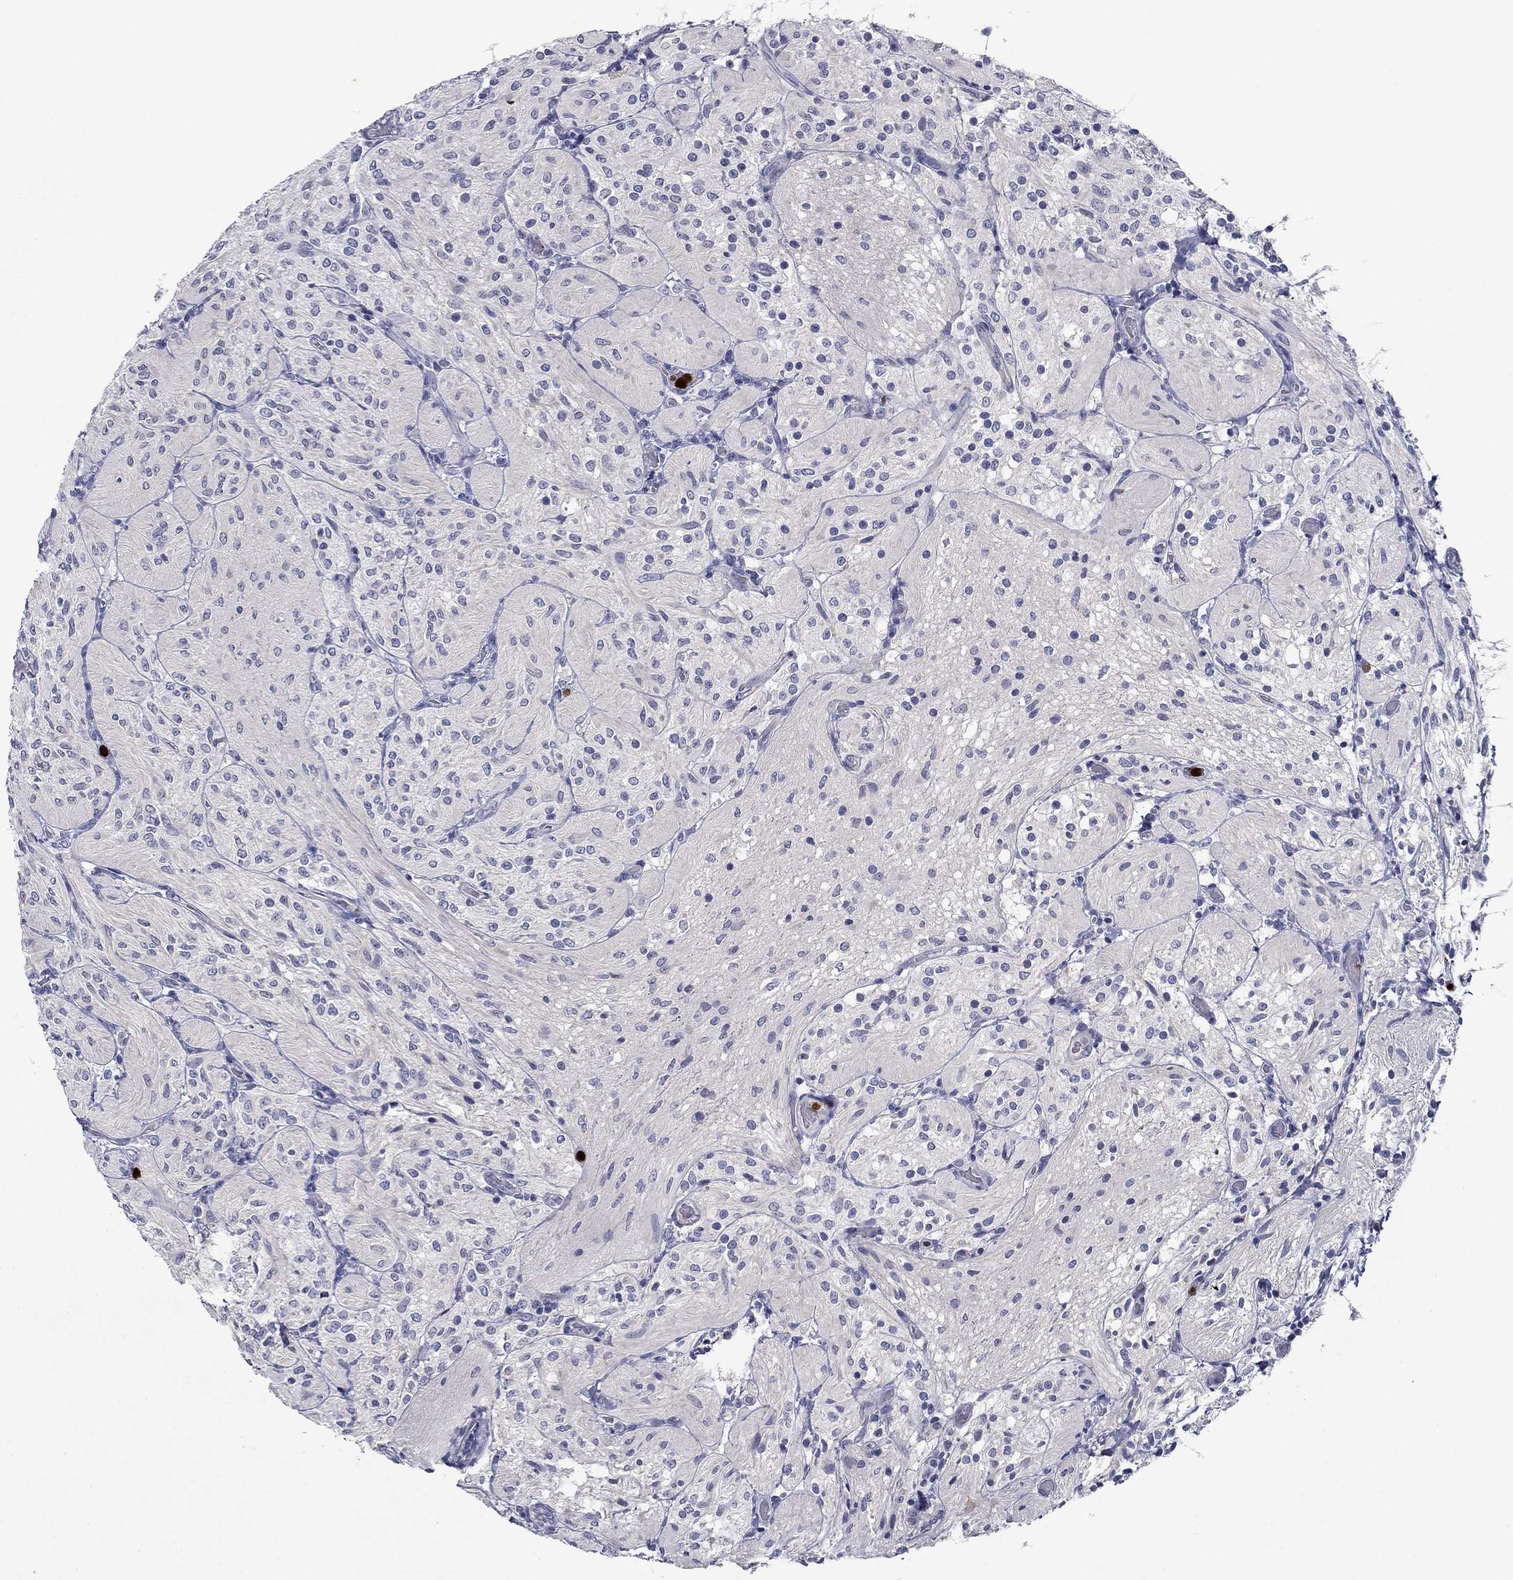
{"staining": {"intensity": "negative", "quantity": "none", "location": "none"}, "tissue": "glioma", "cell_type": "Tumor cells", "image_type": "cancer", "snomed": [{"axis": "morphology", "description": "Glioma, malignant, Low grade"}, {"axis": "topography", "description": "Brain"}], "caption": "High power microscopy micrograph of an immunohistochemistry image of glioma, revealing no significant expression in tumor cells.", "gene": "IRF5", "patient": {"sex": "male", "age": 3}}